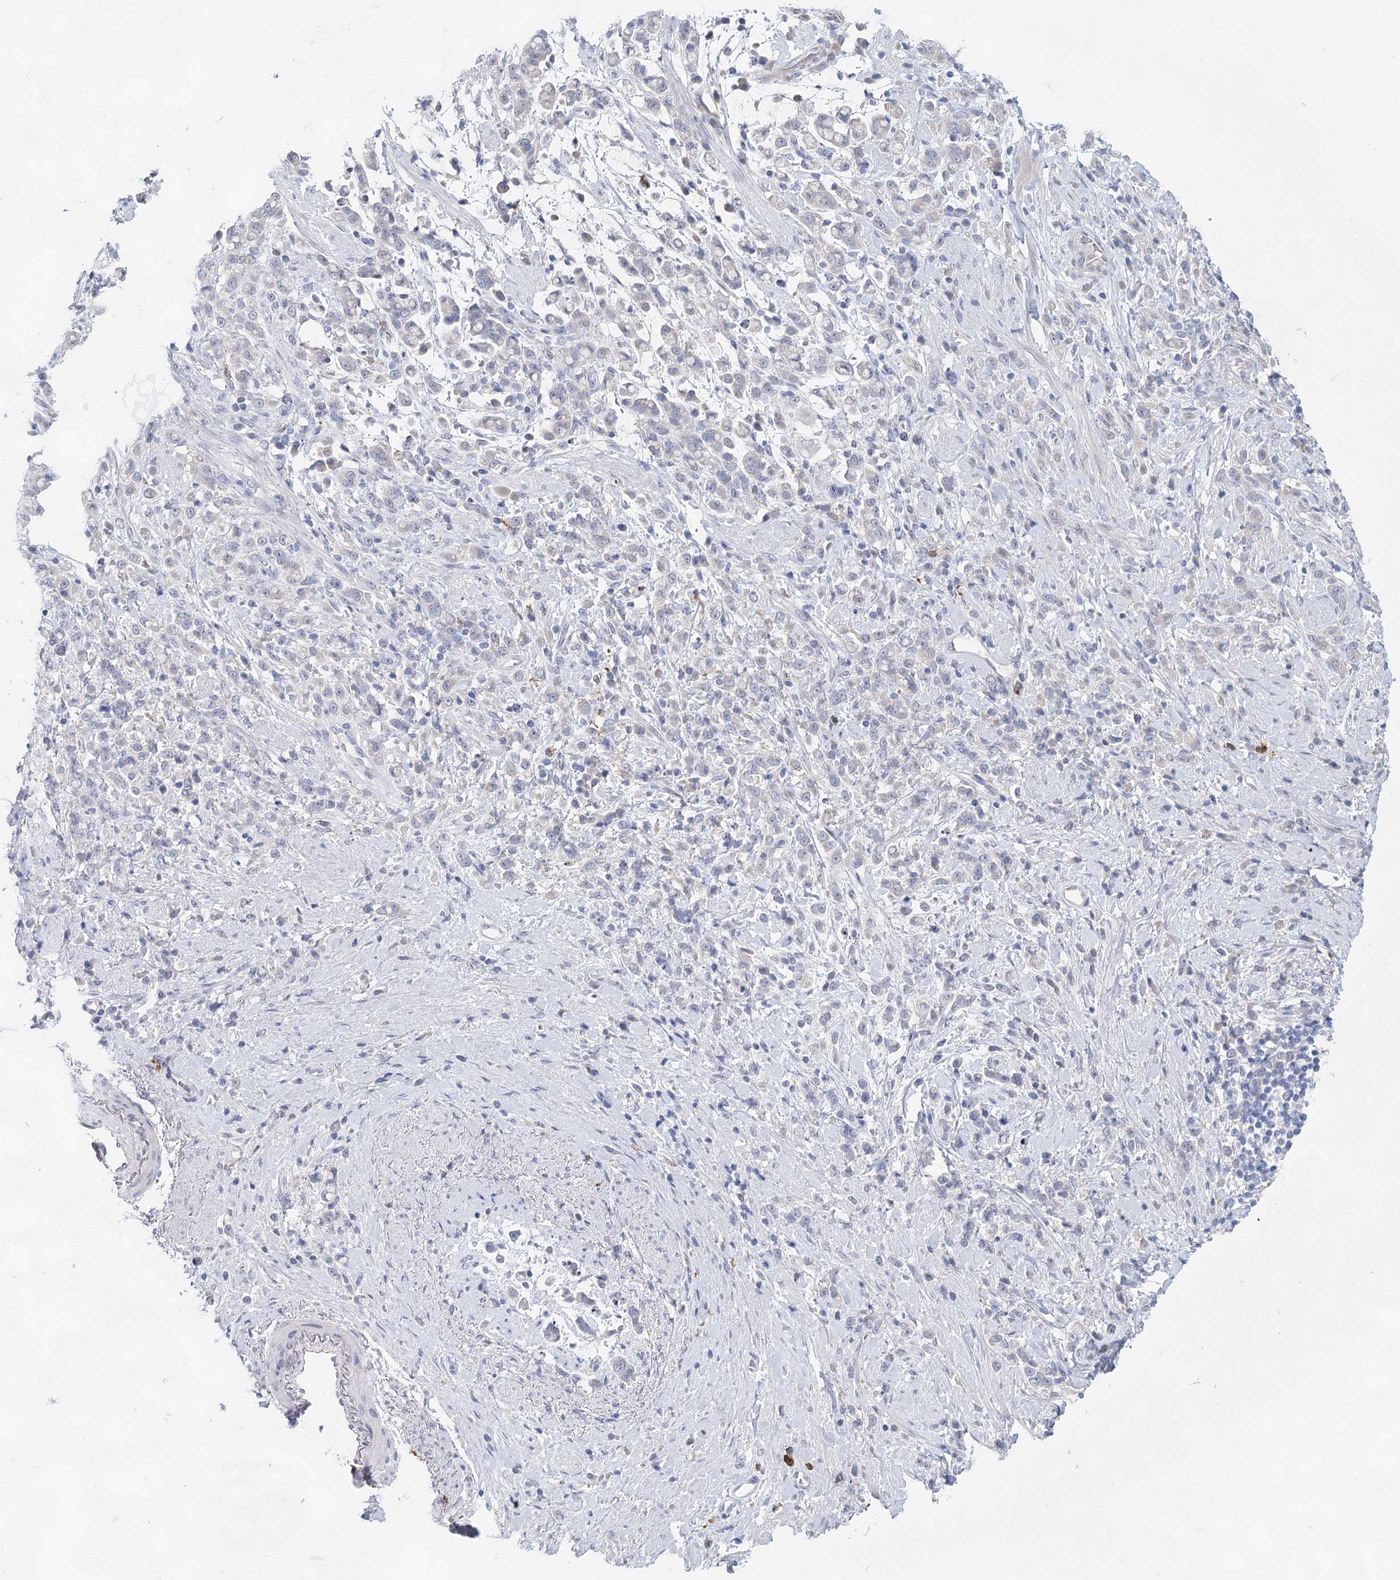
{"staining": {"intensity": "negative", "quantity": "none", "location": "none"}, "tissue": "stomach cancer", "cell_type": "Tumor cells", "image_type": "cancer", "snomed": [{"axis": "morphology", "description": "Adenocarcinoma, NOS"}, {"axis": "topography", "description": "Stomach"}], "caption": "A high-resolution micrograph shows immunohistochemistry (IHC) staining of stomach cancer (adenocarcinoma), which demonstrates no significant positivity in tumor cells. Nuclei are stained in blue.", "gene": "SLC19A3", "patient": {"sex": "female", "age": 60}}